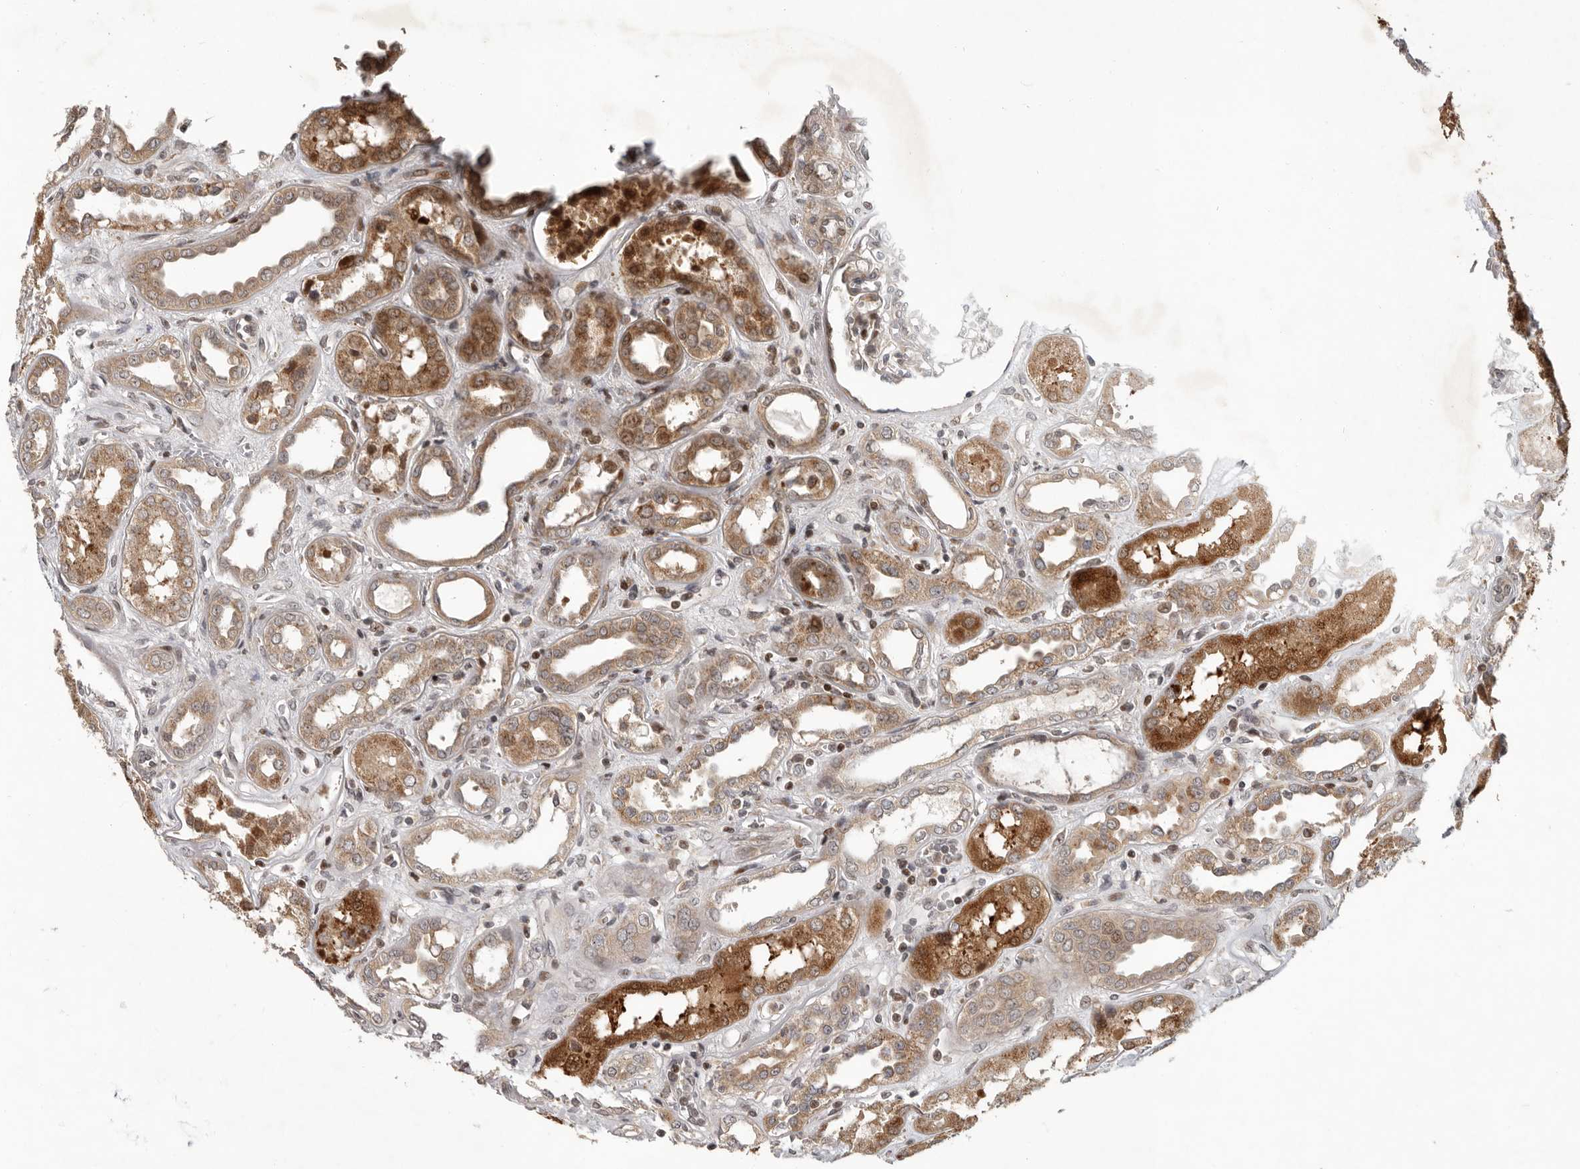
{"staining": {"intensity": "moderate", "quantity": ">75%", "location": "nuclear"}, "tissue": "kidney", "cell_type": "Cells in glomeruli", "image_type": "normal", "snomed": [{"axis": "morphology", "description": "Normal tissue, NOS"}, {"axis": "topography", "description": "Kidney"}], "caption": "Immunohistochemical staining of normal human kidney displays medium levels of moderate nuclear positivity in approximately >75% of cells in glomeruli.", "gene": "RABIF", "patient": {"sex": "male", "age": 59}}